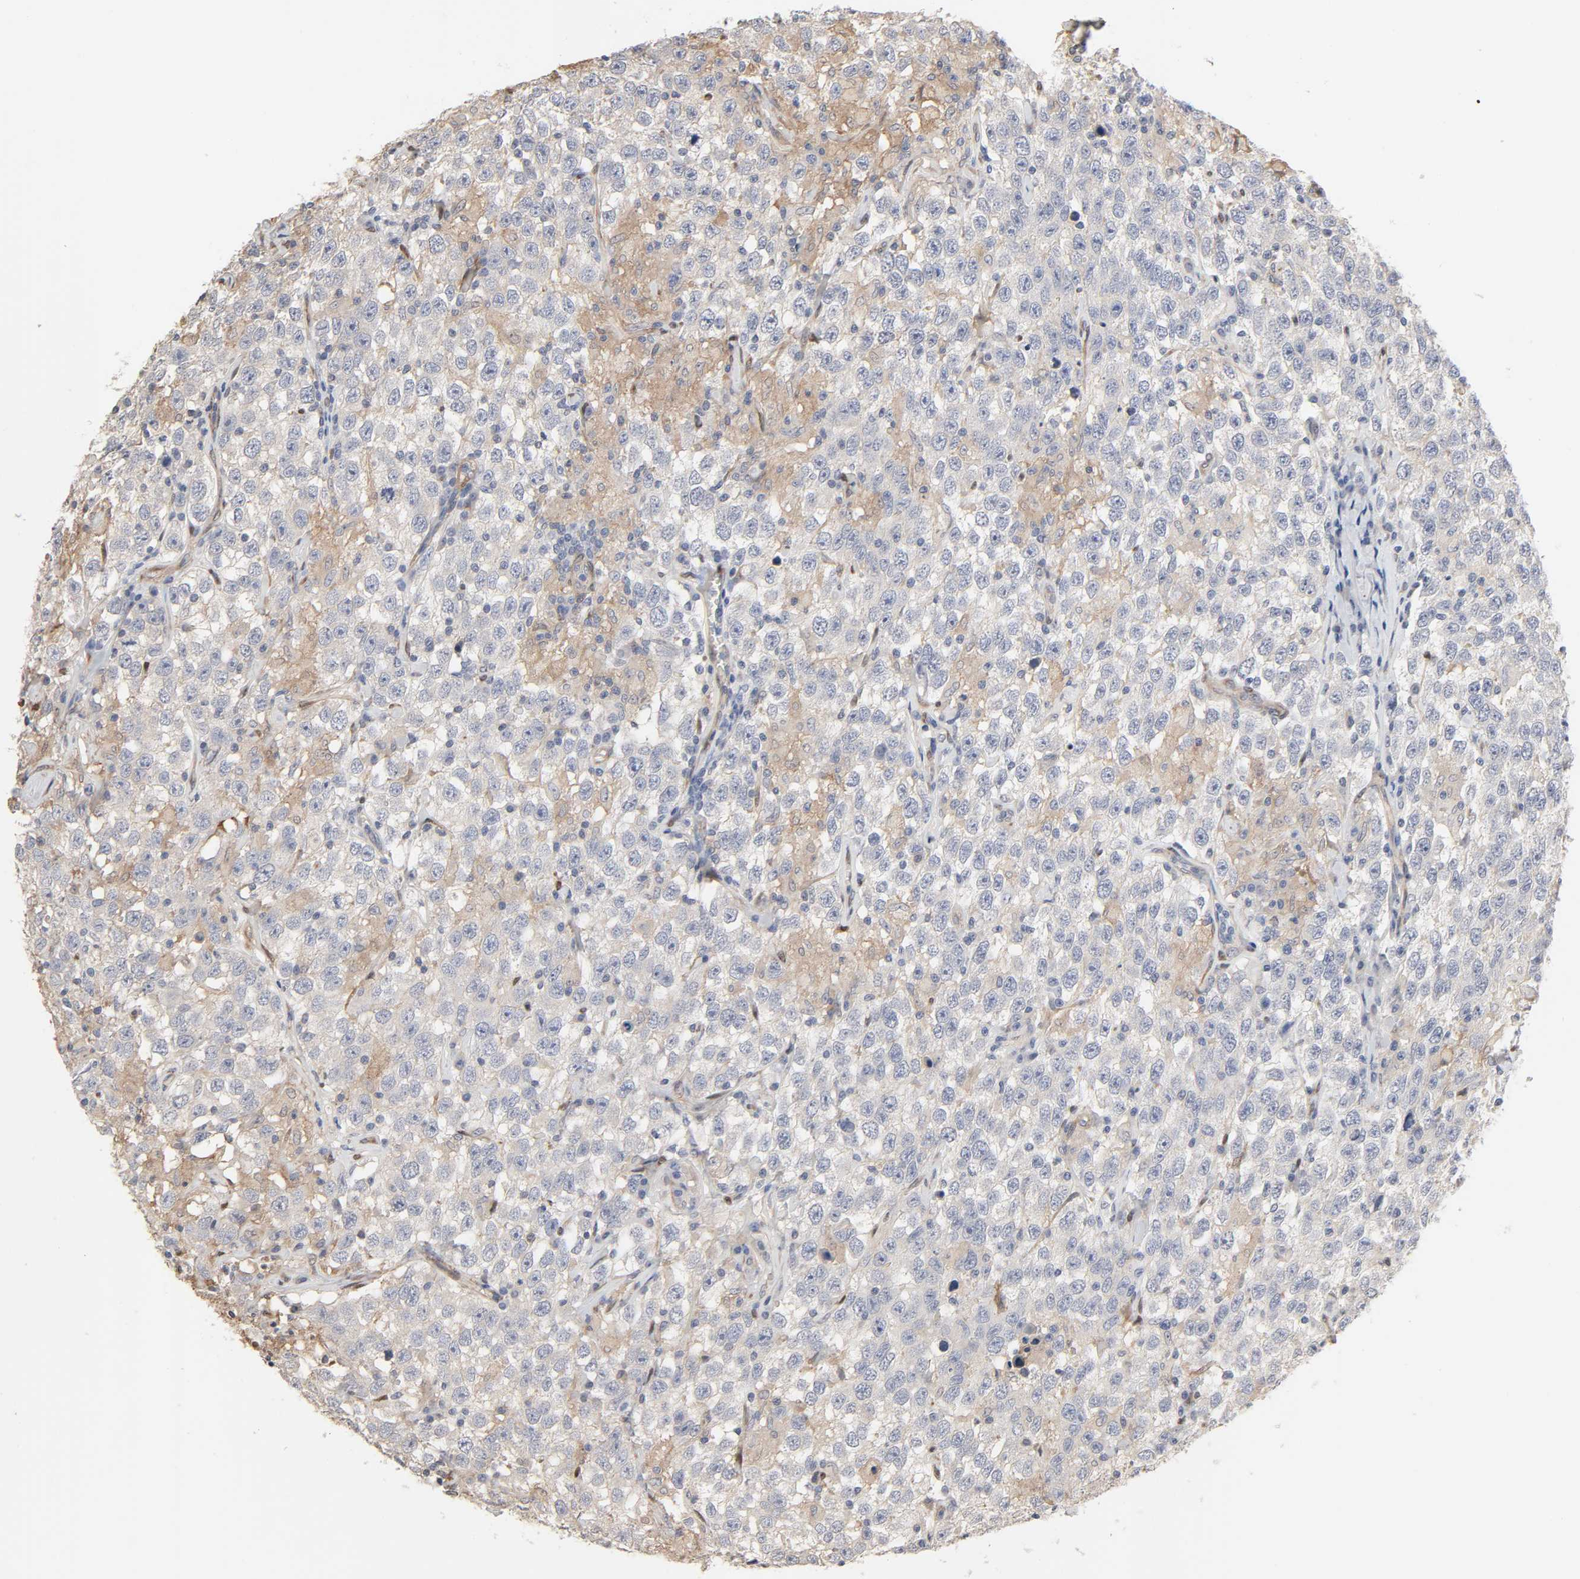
{"staining": {"intensity": "weak", "quantity": "<25%", "location": "cytoplasmic/membranous"}, "tissue": "testis cancer", "cell_type": "Tumor cells", "image_type": "cancer", "snomed": [{"axis": "morphology", "description": "Seminoma, NOS"}, {"axis": "topography", "description": "Testis"}], "caption": "DAB (3,3'-diaminobenzidine) immunohistochemical staining of testis seminoma shows no significant positivity in tumor cells.", "gene": "NDRG2", "patient": {"sex": "male", "age": 41}}